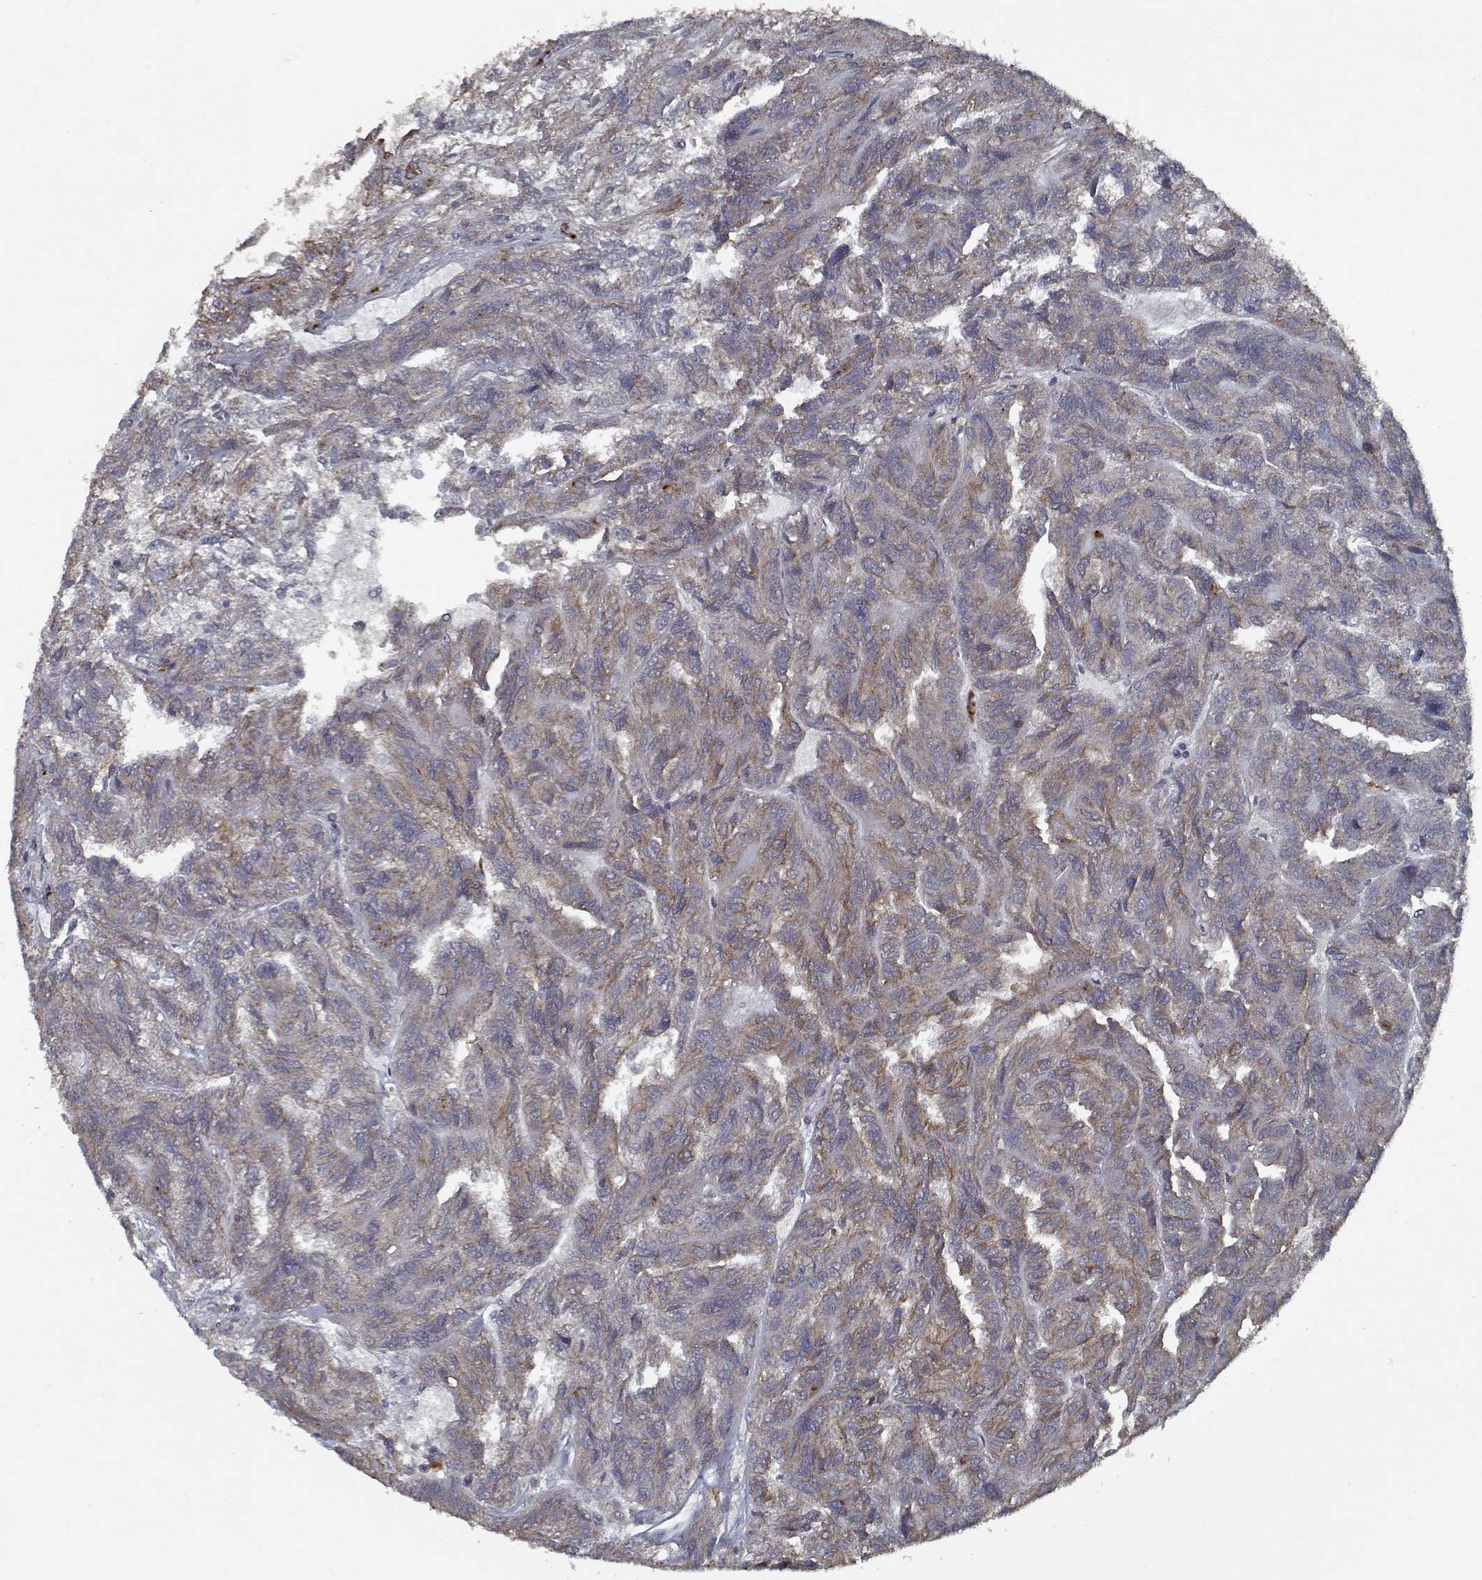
{"staining": {"intensity": "moderate", "quantity": "<25%", "location": "cytoplasmic/membranous"}, "tissue": "renal cancer", "cell_type": "Tumor cells", "image_type": "cancer", "snomed": [{"axis": "morphology", "description": "Adenocarcinoma, NOS"}, {"axis": "topography", "description": "Kidney"}], "caption": "Moderate cytoplasmic/membranous positivity for a protein is seen in about <25% of tumor cells of renal cancer using immunohistochemistry.", "gene": "NLK", "patient": {"sex": "male", "age": 79}}